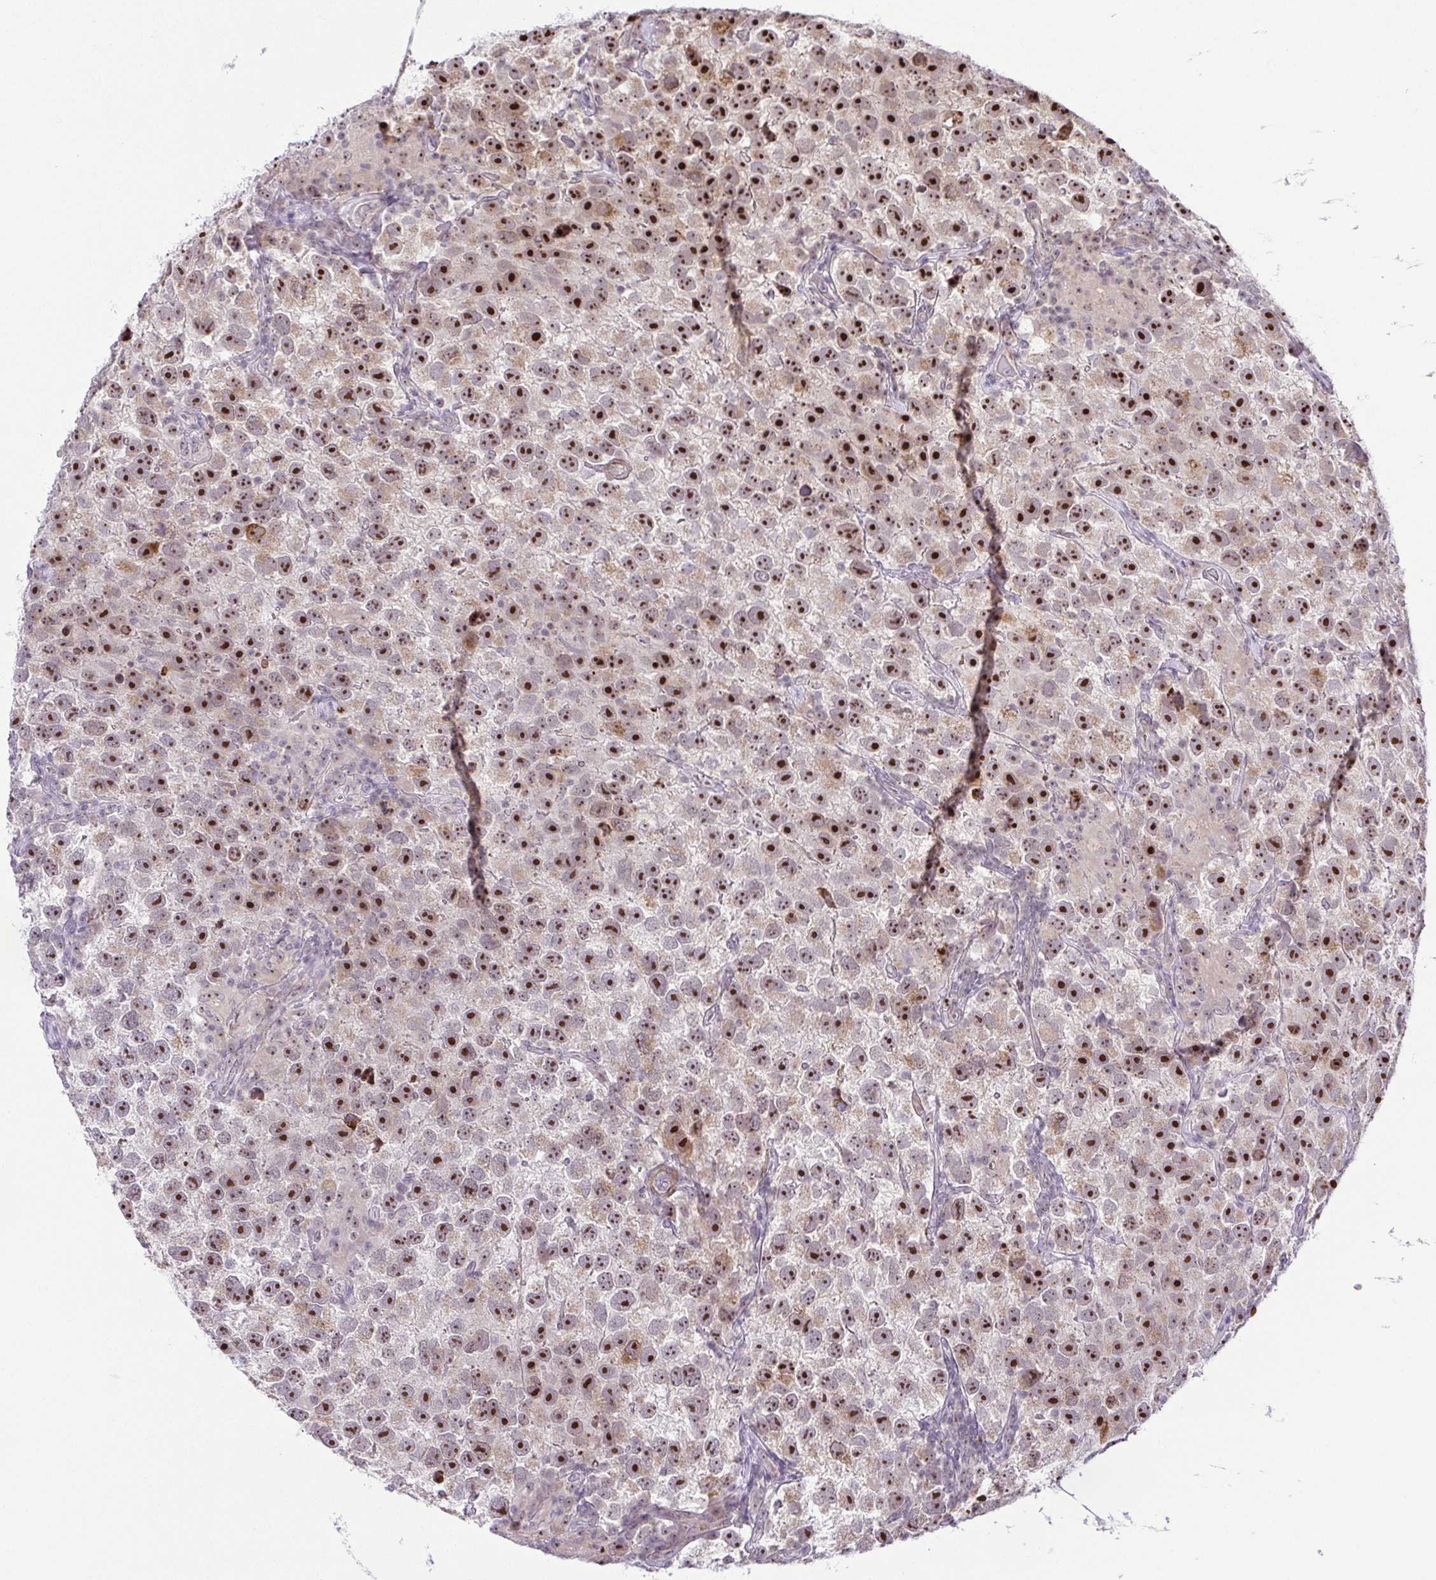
{"staining": {"intensity": "strong", "quantity": ">75%", "location": "nuclear"}, "tissue": "testis cancer", "cell_type": "Tumor cells", "image_type": "cancer", "snomed": [{"axis": "morphology", "description": "Seminoma, NOS"}, {"axis": "topography", "description": "Testis"}], "caption": "IHC of testis seminoma exhibits high levels of strong nuclear positivity in about >75% of tumor cells.", "gene": "RSL24D1", "patient": {"sex": "male", "age": 26}}